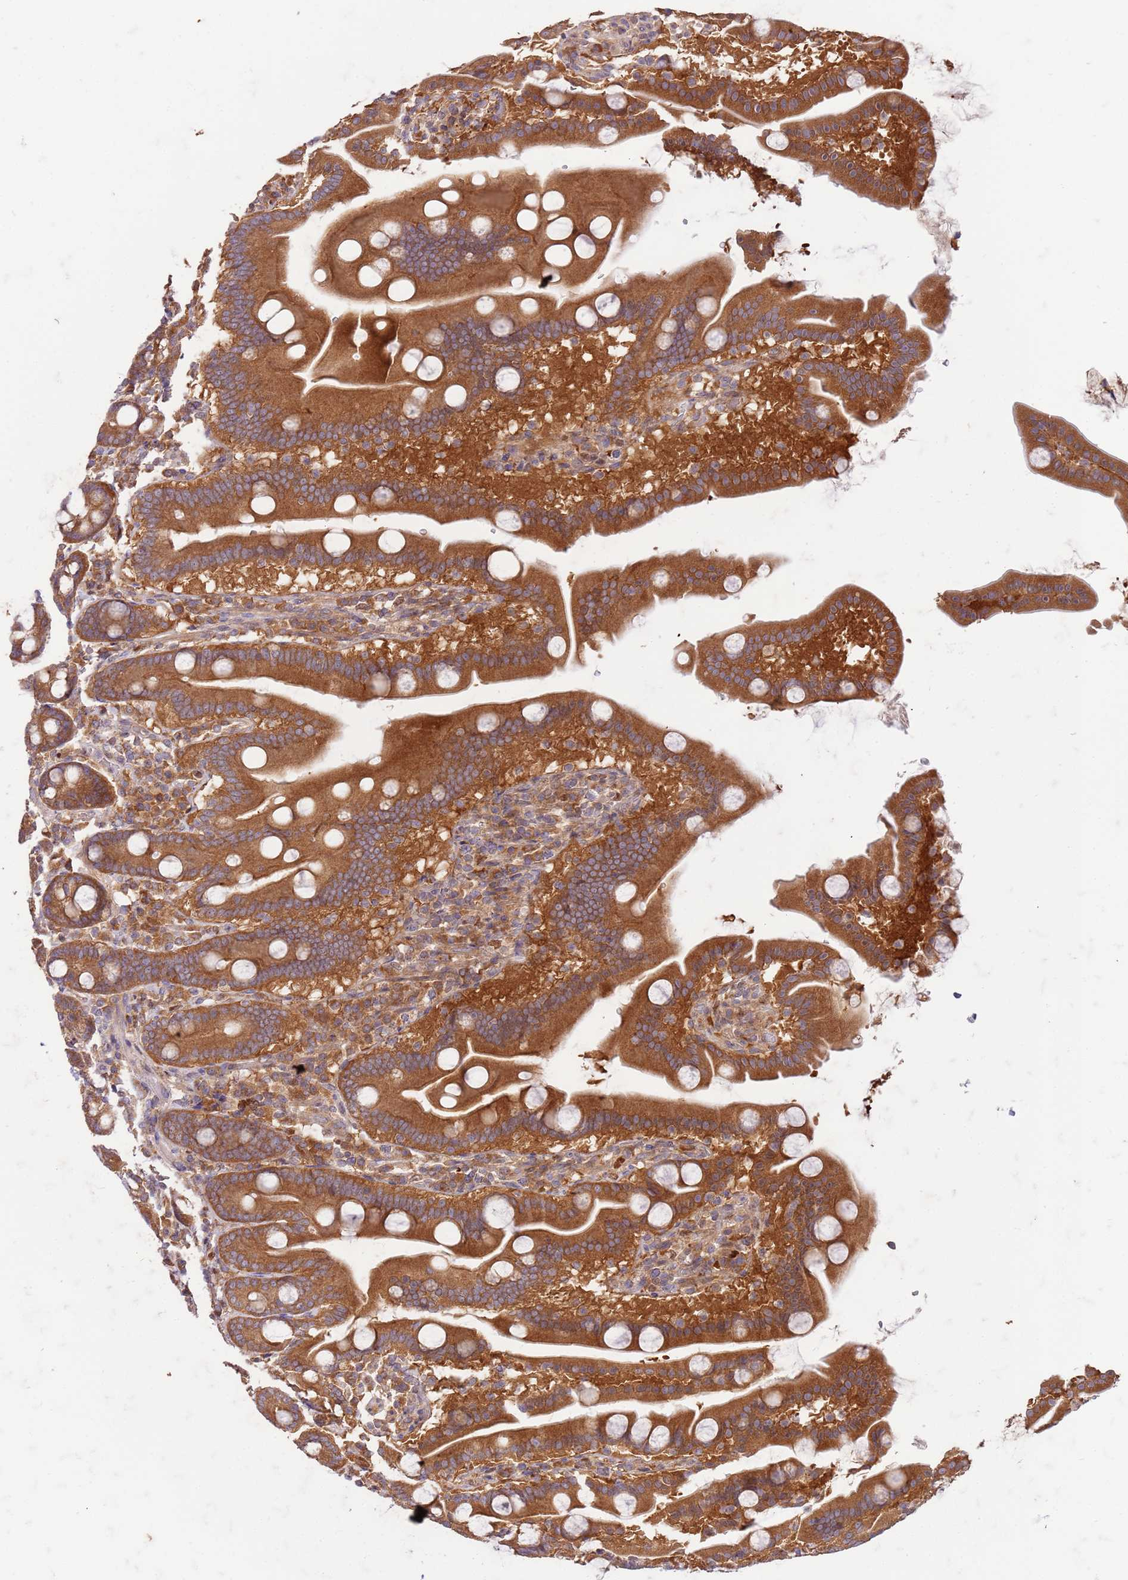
{"staining": {"intensity": "moderate", "quantity": ">75%", "location": "cytoplasmic/membranous"}, "tissue": "duodenum", "cell_type": "Glandular cells", "image_type": "normal", "snomed": [{"axis": "morphology", "description": "Normal tissue, NOS"}, {"axis": "topography", "description": "Duodenum"}], "caption": "Duodenum stained for a protein (brown) displays moderate cytoplasmic/membranous positive staining in approximately >75% of glandular cells.", "gene": "OSBP", "patient": {"sex": "male", "age": 55}}